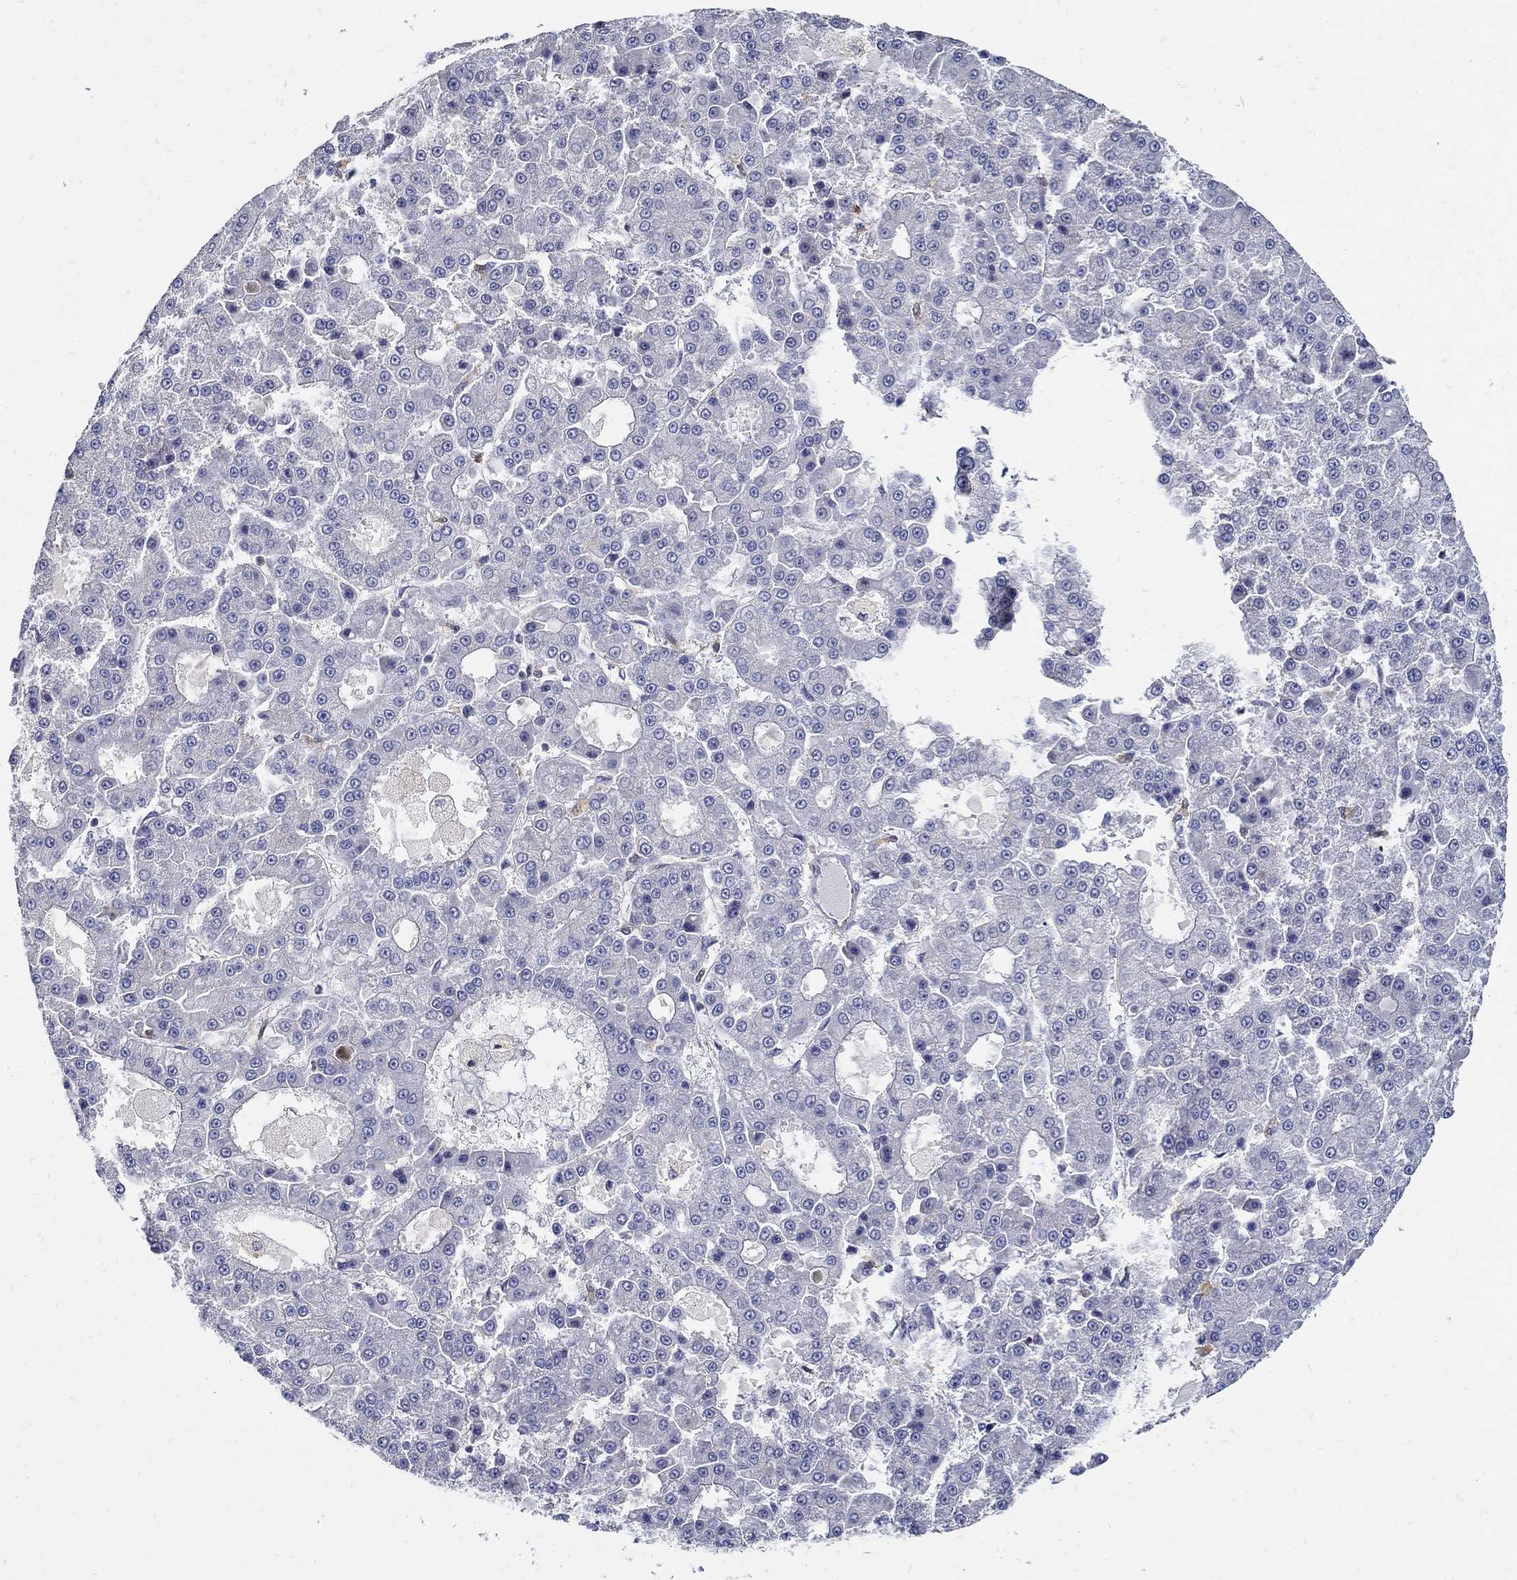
{"staining": {"intensity": "negative", "quantity": "none", "location": "none"}, "tissue": "liver cancer", "cell_type": "Tumor cells", "image_type": "cancer", "snomed": [{"axis": "morphology", "description": "Carcinoma, Hepatocellular, NOS"}, {"axis": "topography", "description": "Liver"}], "caption": "IHC of human liver cancer shows no expression in tumor cells.", "gene": "MTHFR", "patient": {"sex": "male", "age": 70}}